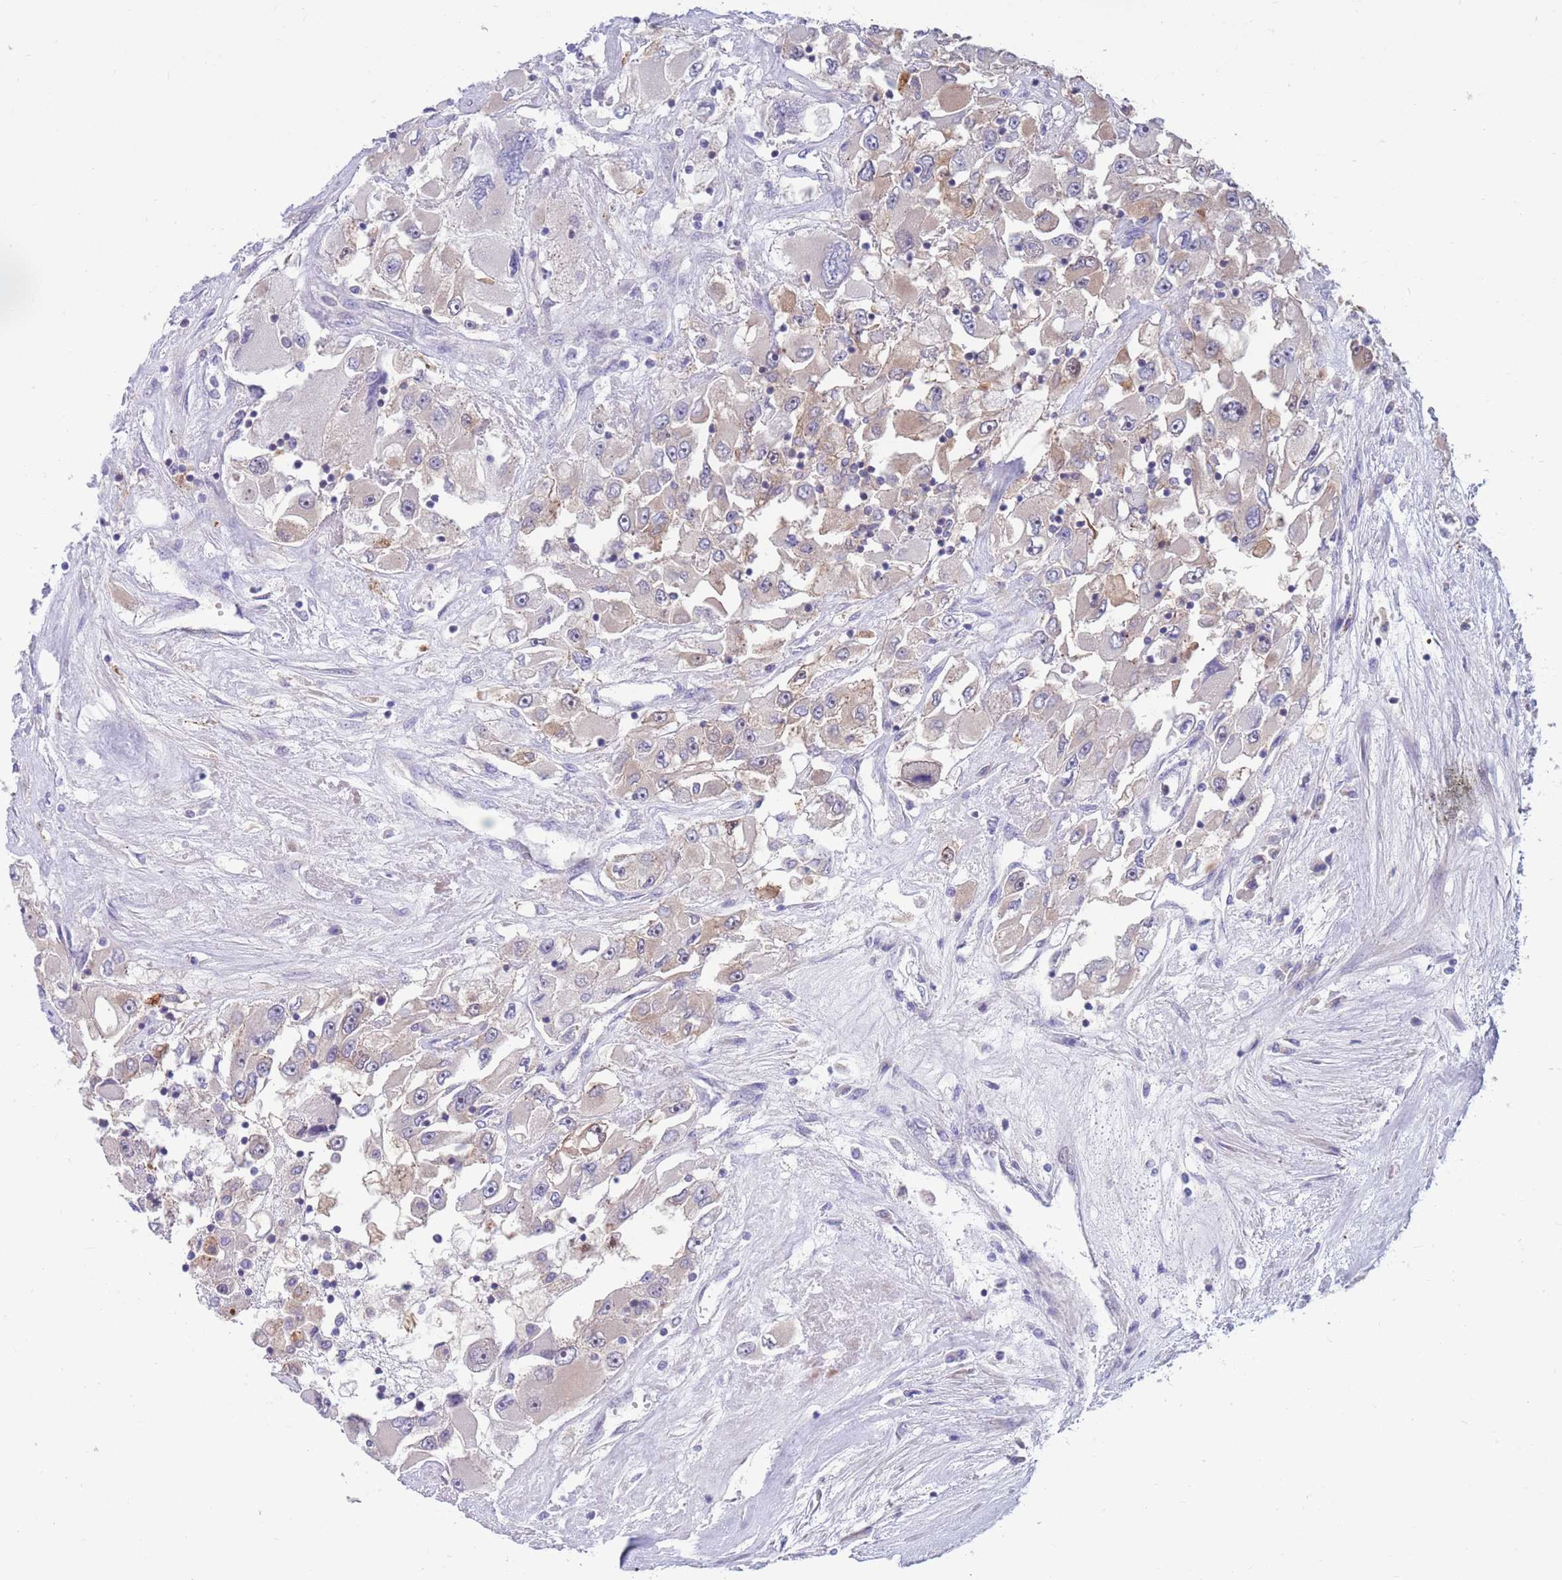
{"staining": {"intensity": "weak", "quantity": "<25%", "location": "cytoplasmic/membranous"}, "tissue": "renal cancer", "cell_type": "Tumor cells", "image_type": "cancer", "snomed": [{"axis": "morphology", "description": "Adenocarcinoma, NOS"}, {"axis": "topography", "description": "Kidney"}], "caption": "Tumor cells are negative for brown protein staining in renal cancer.", "gene": "KLHL29", "patient": {"sex": "female", "age": 52}}